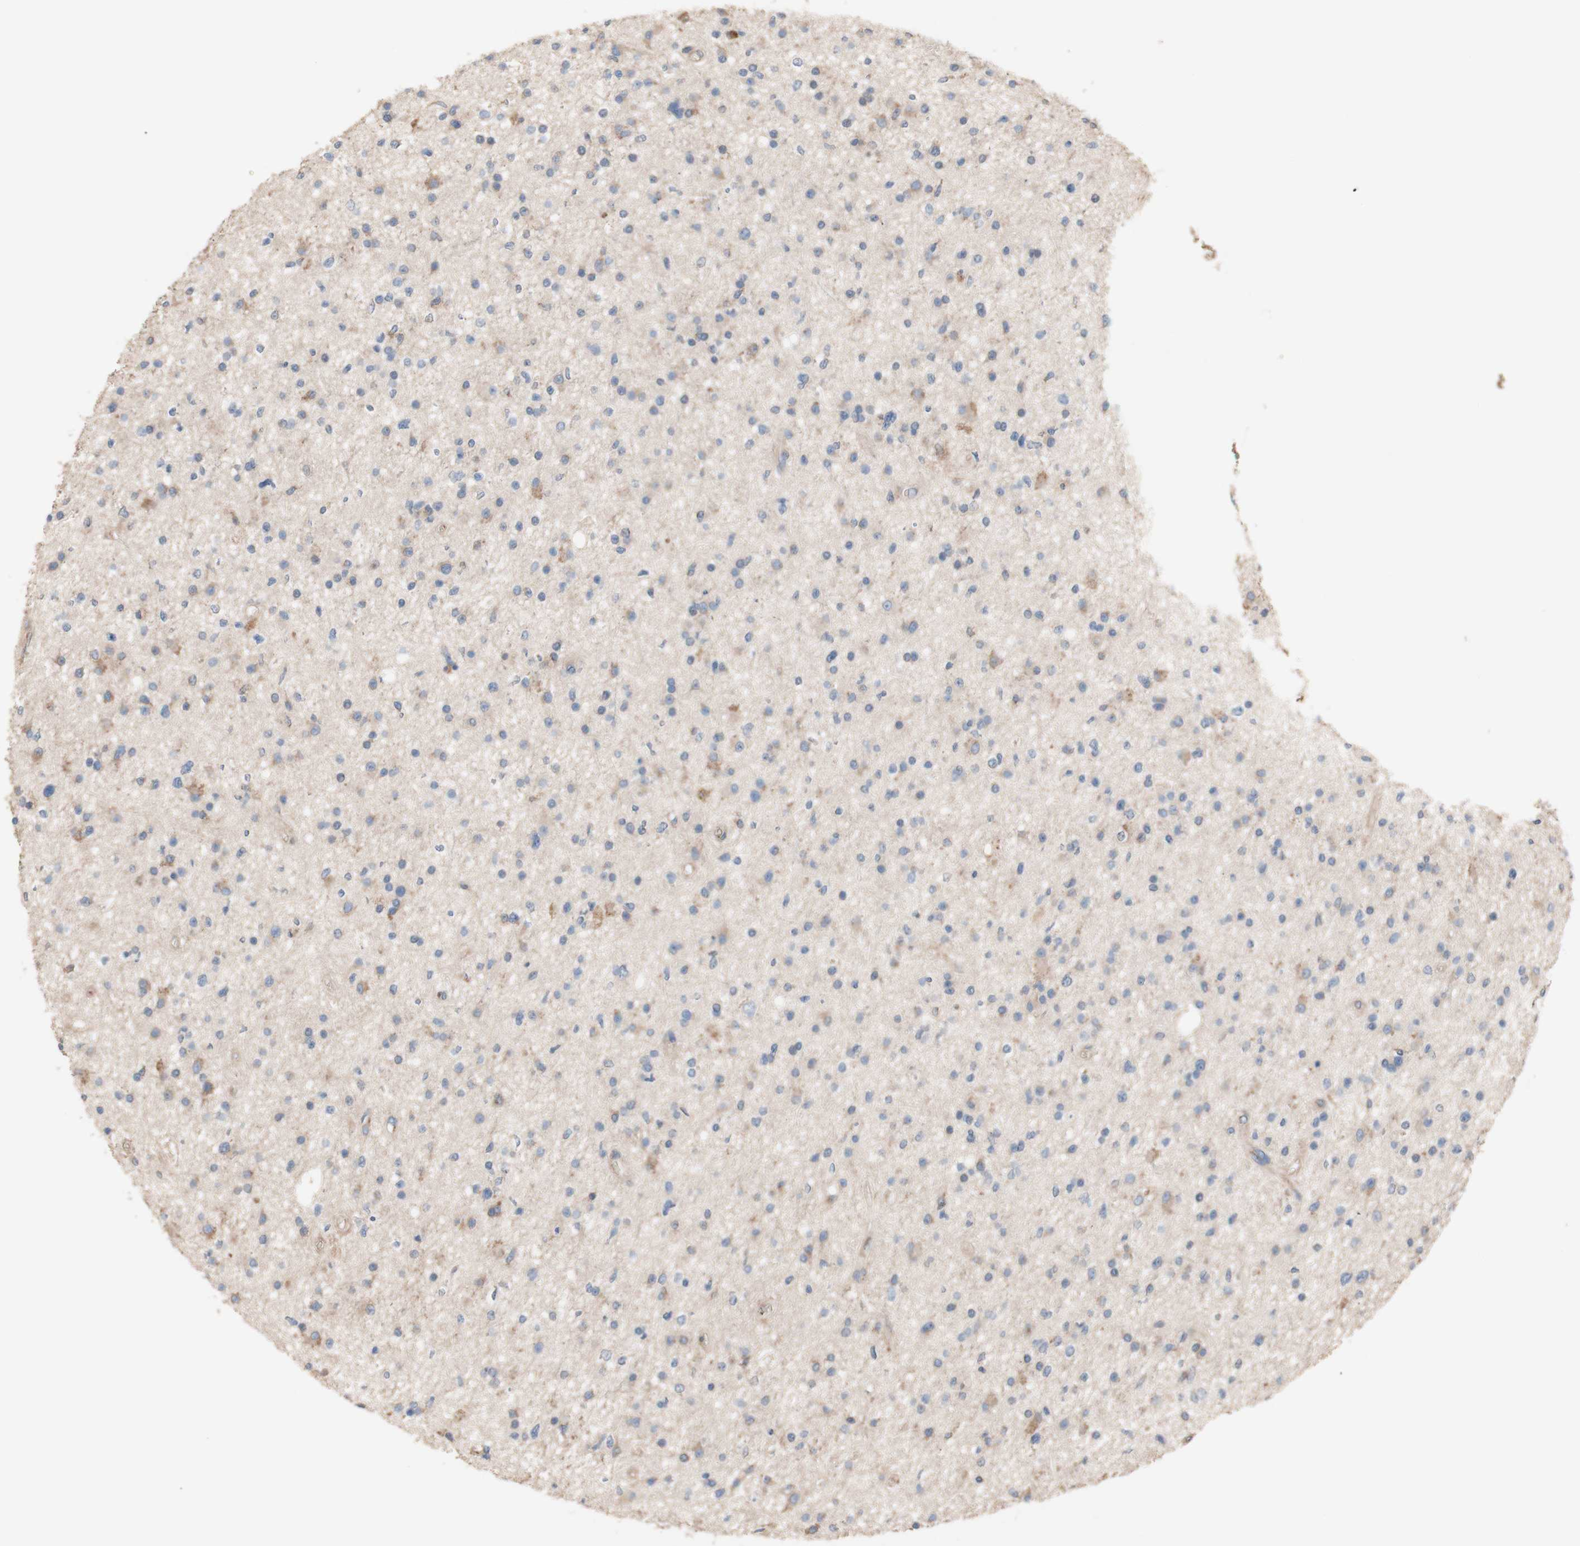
{"staining": {"intensity": "moderate", "quantity": "25%-75%", "location": "cytoplasmic/membranous"}, "tissue": "glioma", "cell_type": "Tumor cells", "image_type": "cancer", "snomed": [{"axis": "morphology", "description": "Glioma, malignant, High grade"}, {"axis": "topography", "description": "Brain"}], "caption": "Brown immunohistochemical staining in human malignant glioma (high-grade) exhibits moderate cytoplasmic/membranous staining in about 25%-75% of tumor cells.", "gene": "COPB1", "patient": {"sex": "male", "age": 33}}